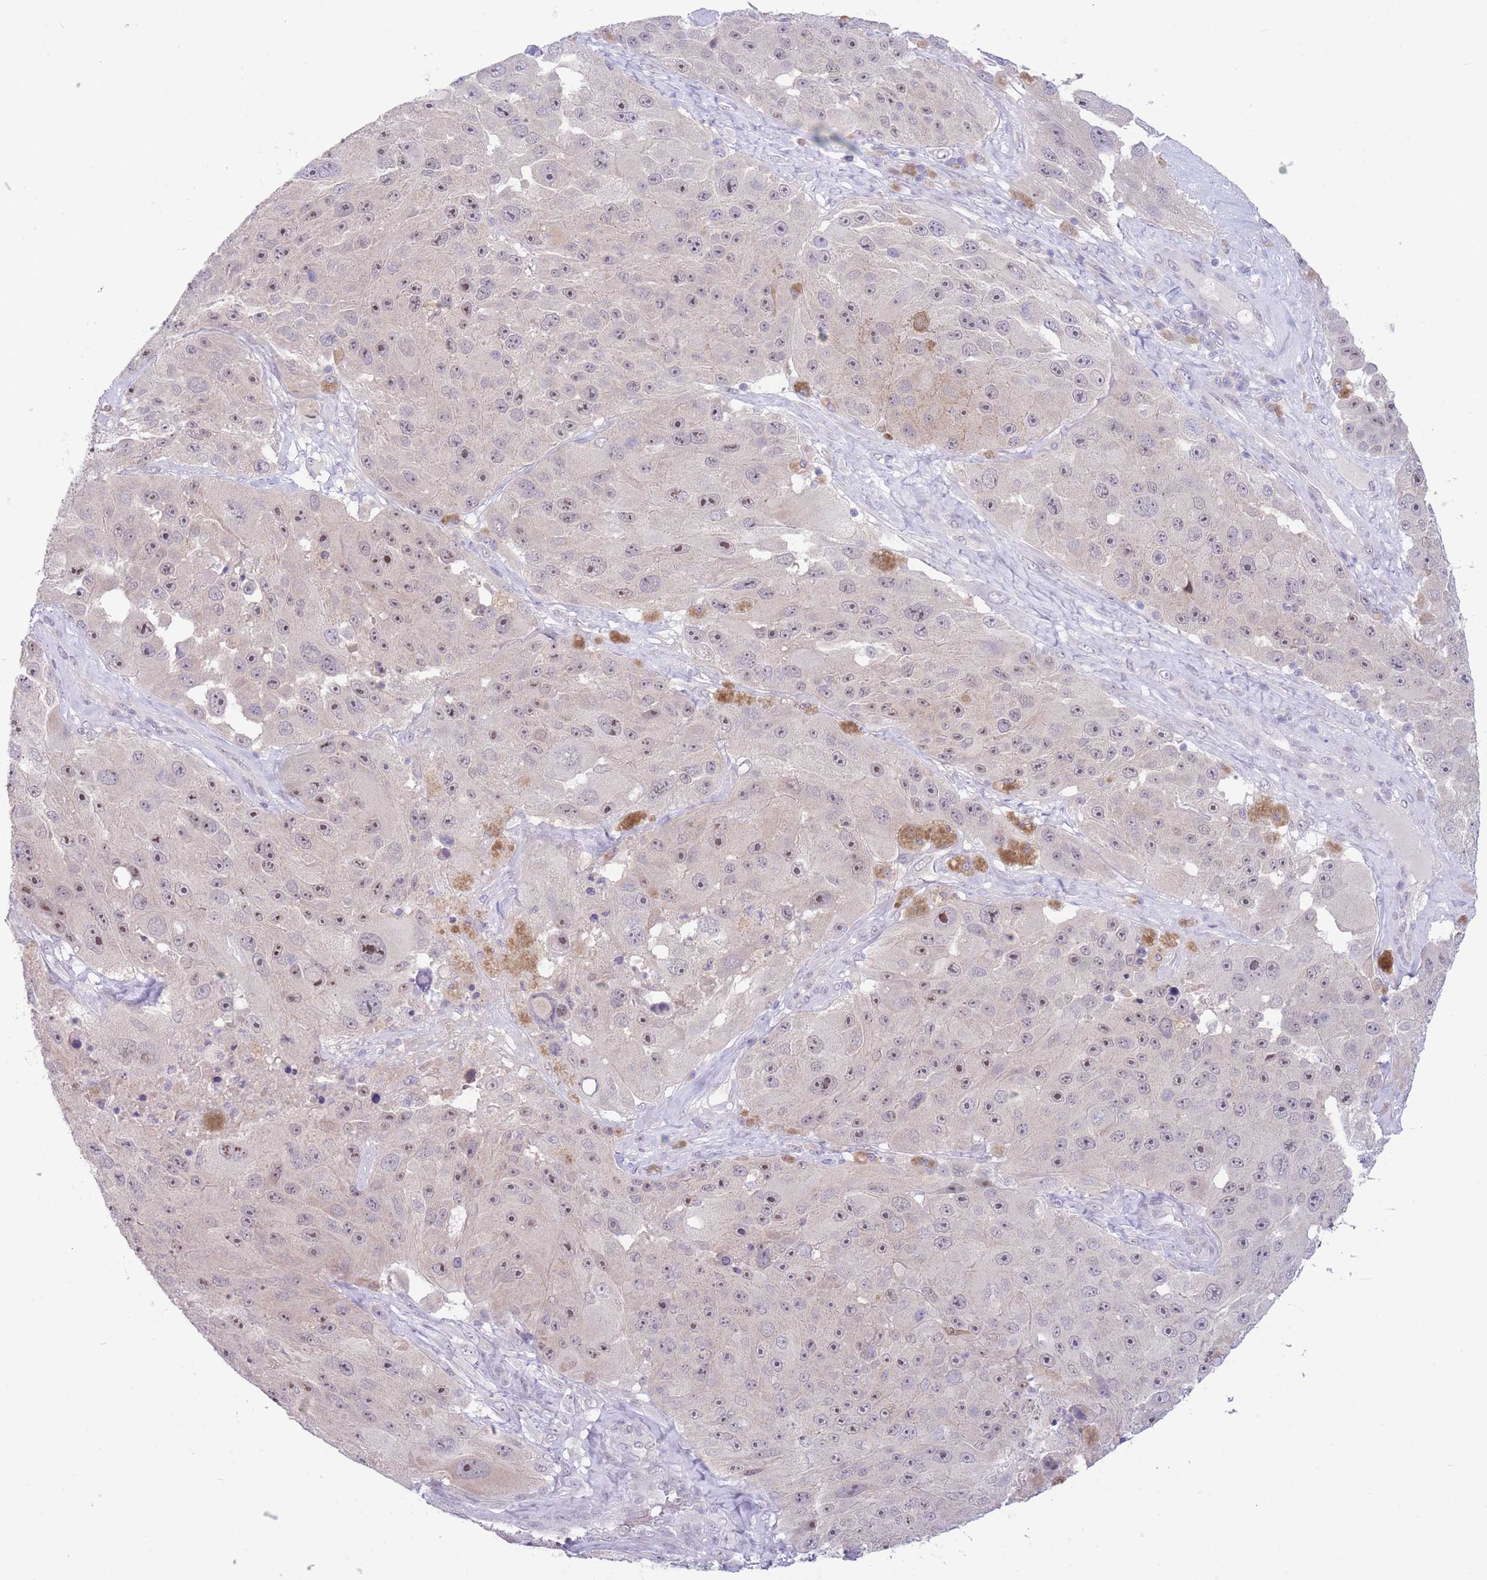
{"staining": {"intensity": "moderate", "quantity": "25%-75%", "location": "nuclear"}, "tissue": "melanoma", "cell_type": "Tumor cells", "image_type": "cancer", "snomed": [{"axis": "morphology", "description": "Malignant melanoma, Metastatic site"}, {"axis": "topography", "description": "Lymph node"}], "caption": "Tumor cells reveal medium levels of moderate nuclear staining in about 25%-75% of cells in melanoma.", "gene": "FBXO46", "patient": {"sex": "male", "age": 62}}